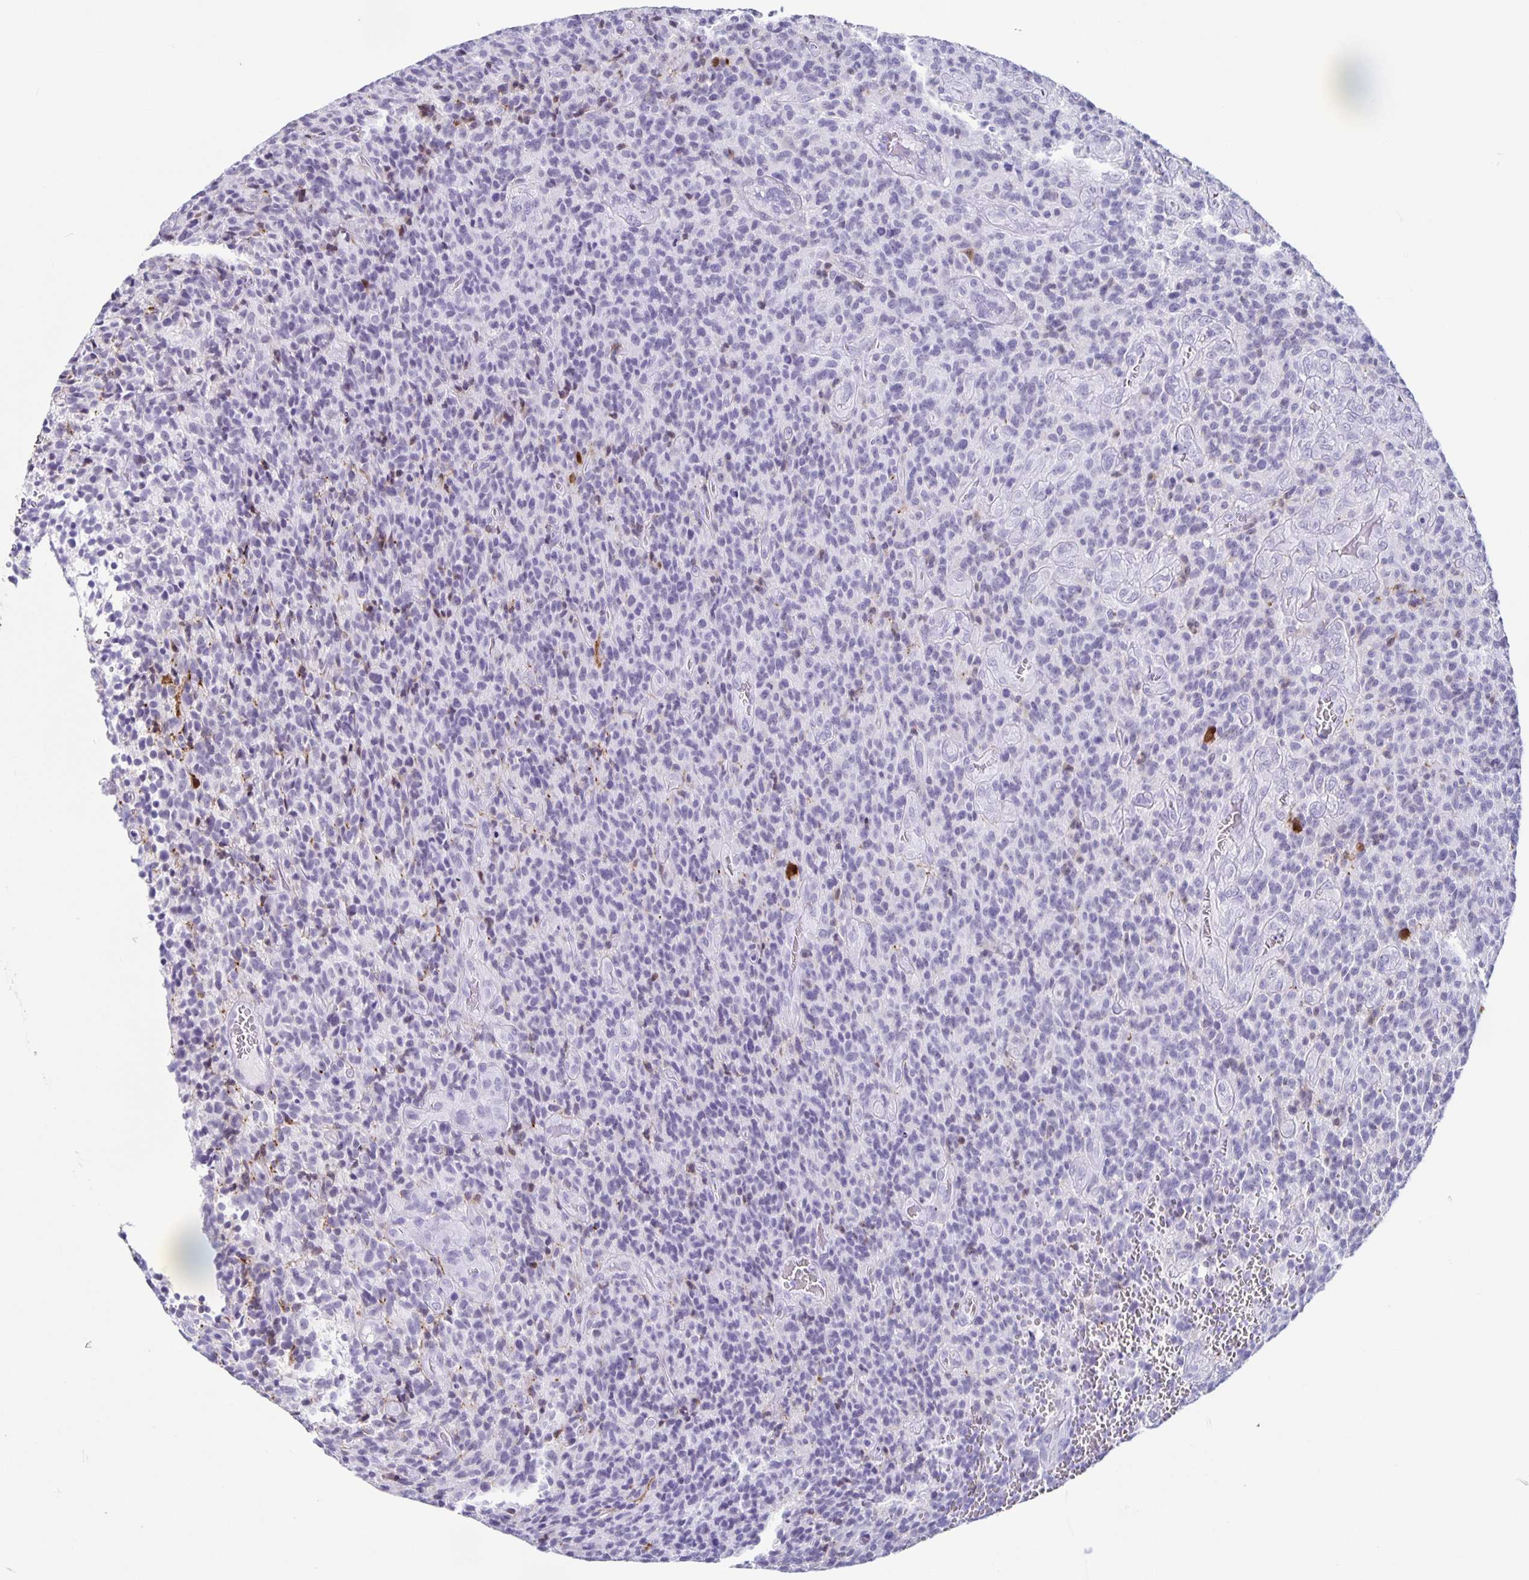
{"staining": {"intensity": "negative", "quantity": "none", "location": "none"}, "tissue": "glioma", "cell_type": "Tumor cells", "image_type": "cancer", "snomed": [{"axis": "morphology", "description": "Glioma, malignant, High grade"}, {"axis": "topography", "description": "Brain"}], "caption": "Tumor cells are negative for protein expression in human glioma.", "gene": "TPPP", "patient": {"sex": "male", "age": 76}}